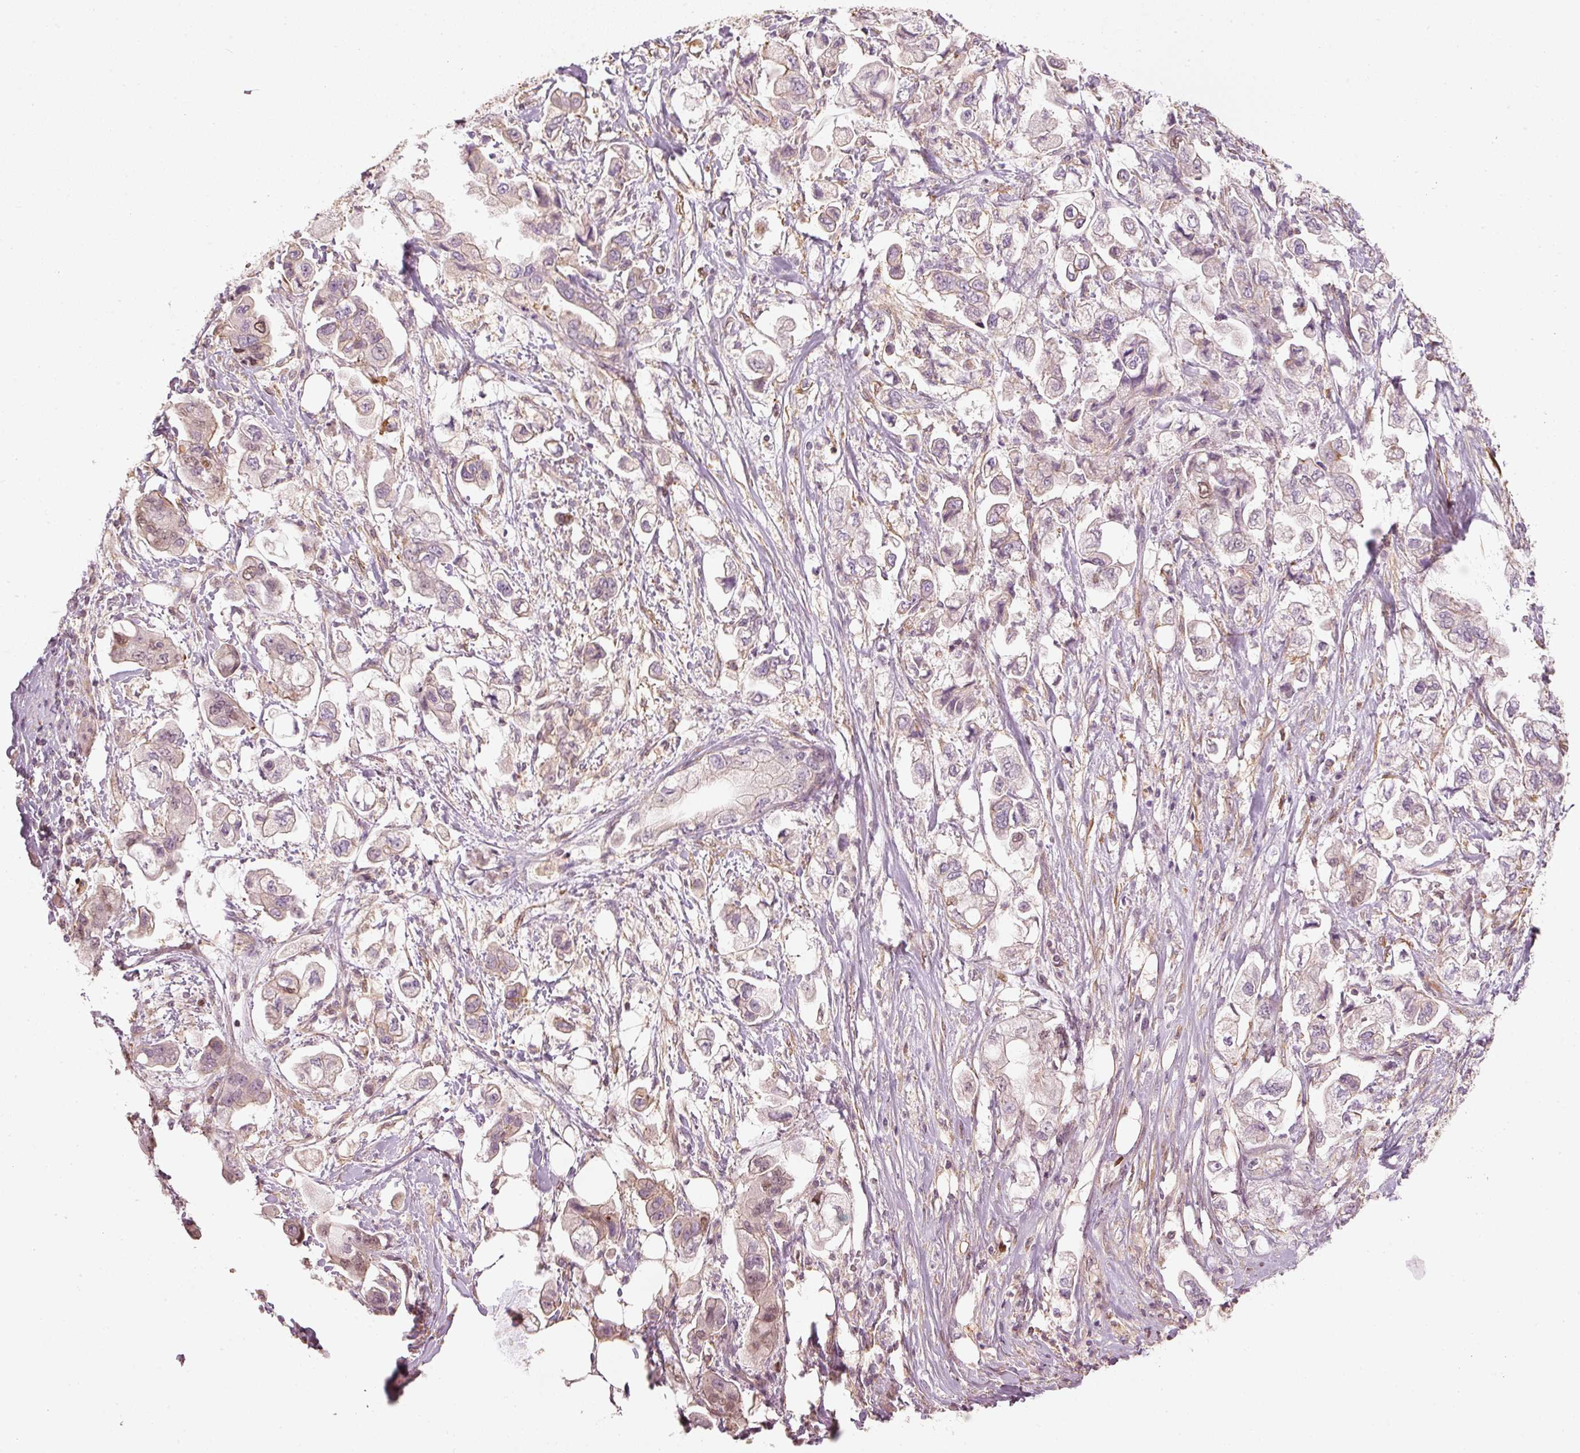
{"staining": {"intensity": "negative", "quantity": "none", "location": "none"}, "tissue": "stomach cancer", "cell_type": "Tumor cells", "image_type": "cancer", "snomed": [{"axis": "morphology", "description": "Adenocarcinoma, NOS"}, {"axis": "topography", "description": "Stomach"}], "caption": "Adenocarcinoma (stomach) was stained to show a protein in brown. There is no significant expression in tumor cells.", "gene": "TREX2", "patient": {"sex": "male", "age": 62}}